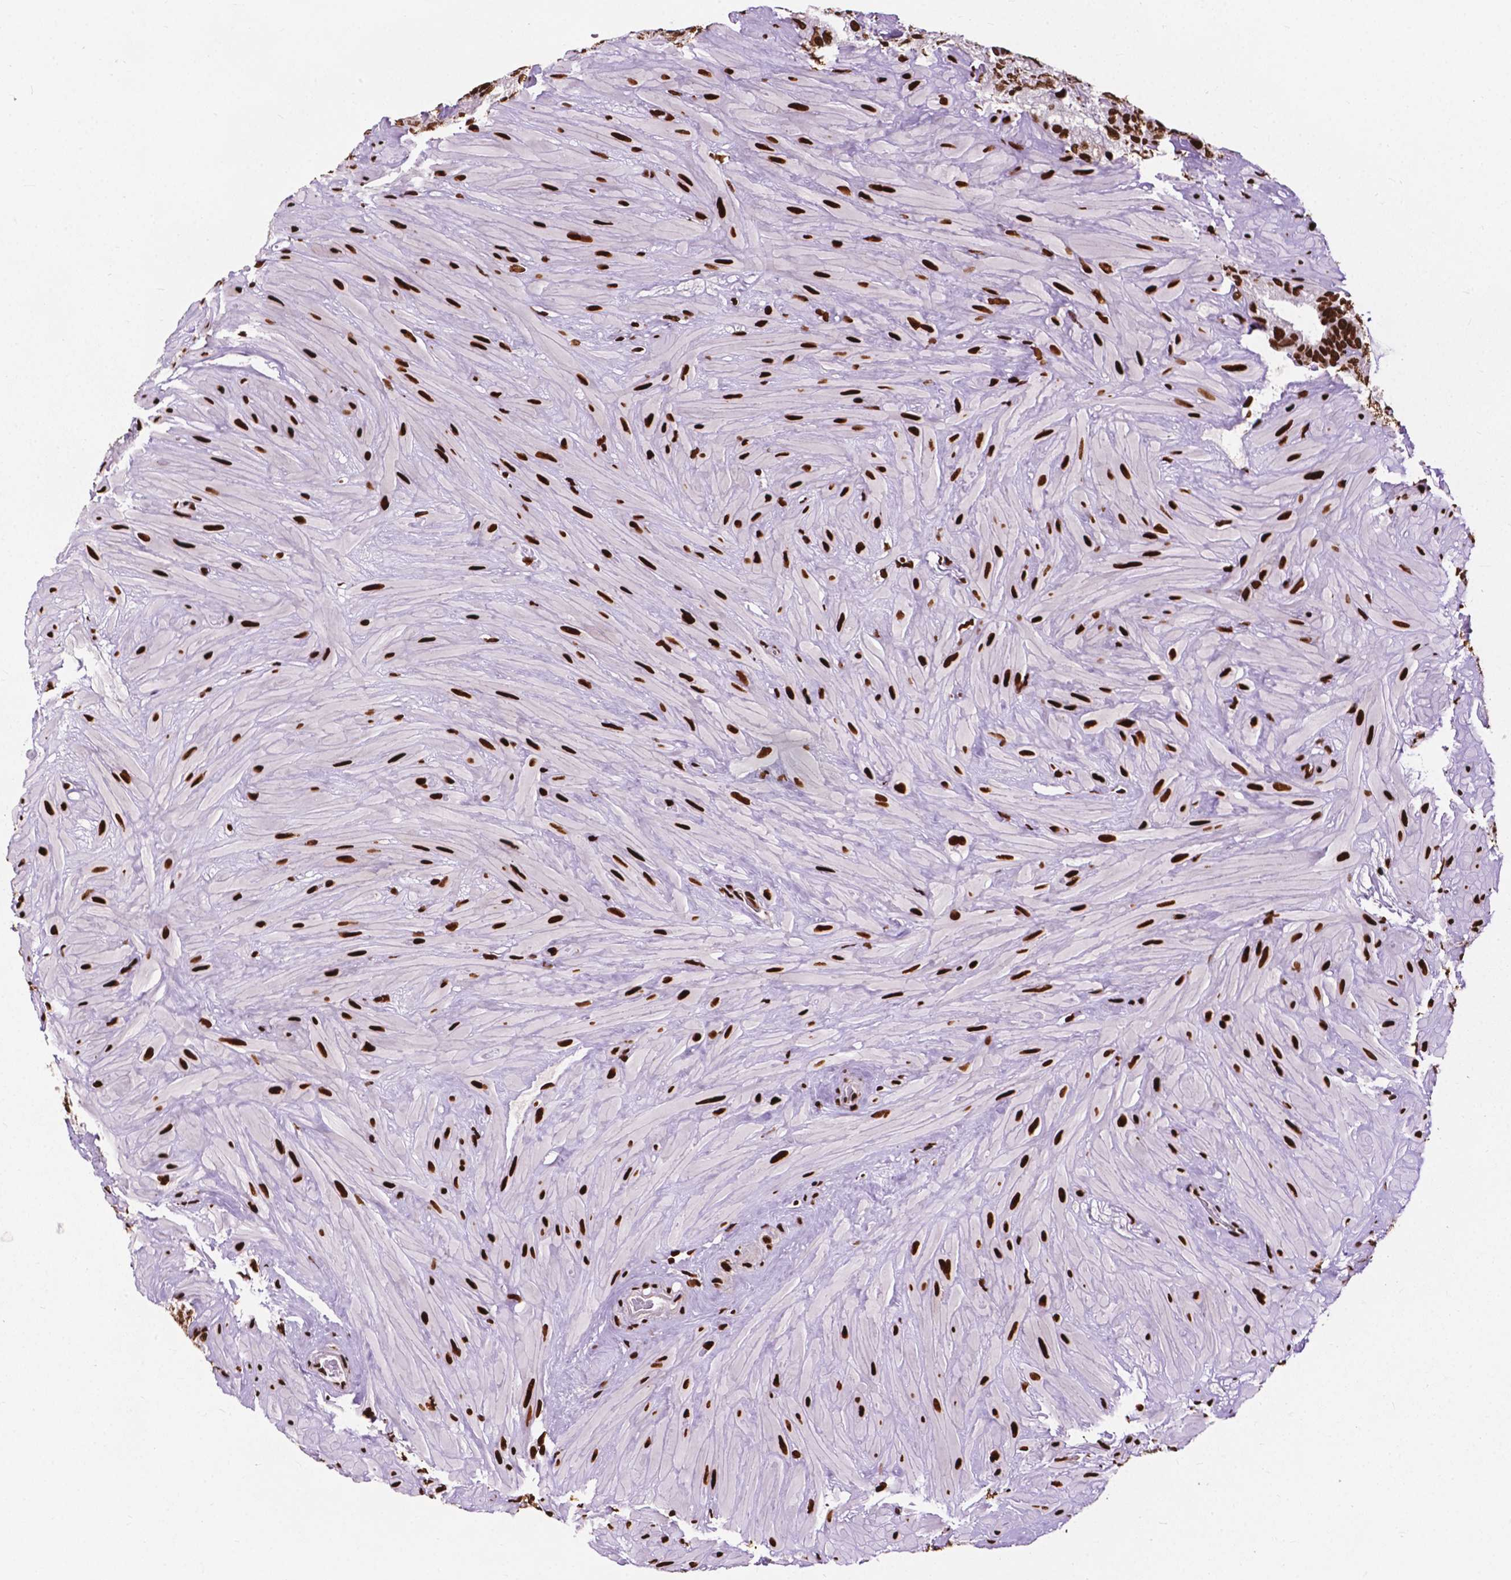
{"staining": {"intensity": "strong", "quantity": ">75%", "location": "nuclear"}, "tissue": "seminal vesicle", "cell_type": "Glandular cells", "image_type": "normal", "snomed": [{"axis": "morphology", "description": "Normal tissue, NOS"}, {"axis": "topography", "description": "Seminal veicle"}], "caption": "Approximately >75% of glandular cells in normal human seminal vesicle show strong nuclear protein expression as visualized by brown immunohistochemical staining.", "gene": "SMIM5", "patient": {"sex": "male", "age": 60}}